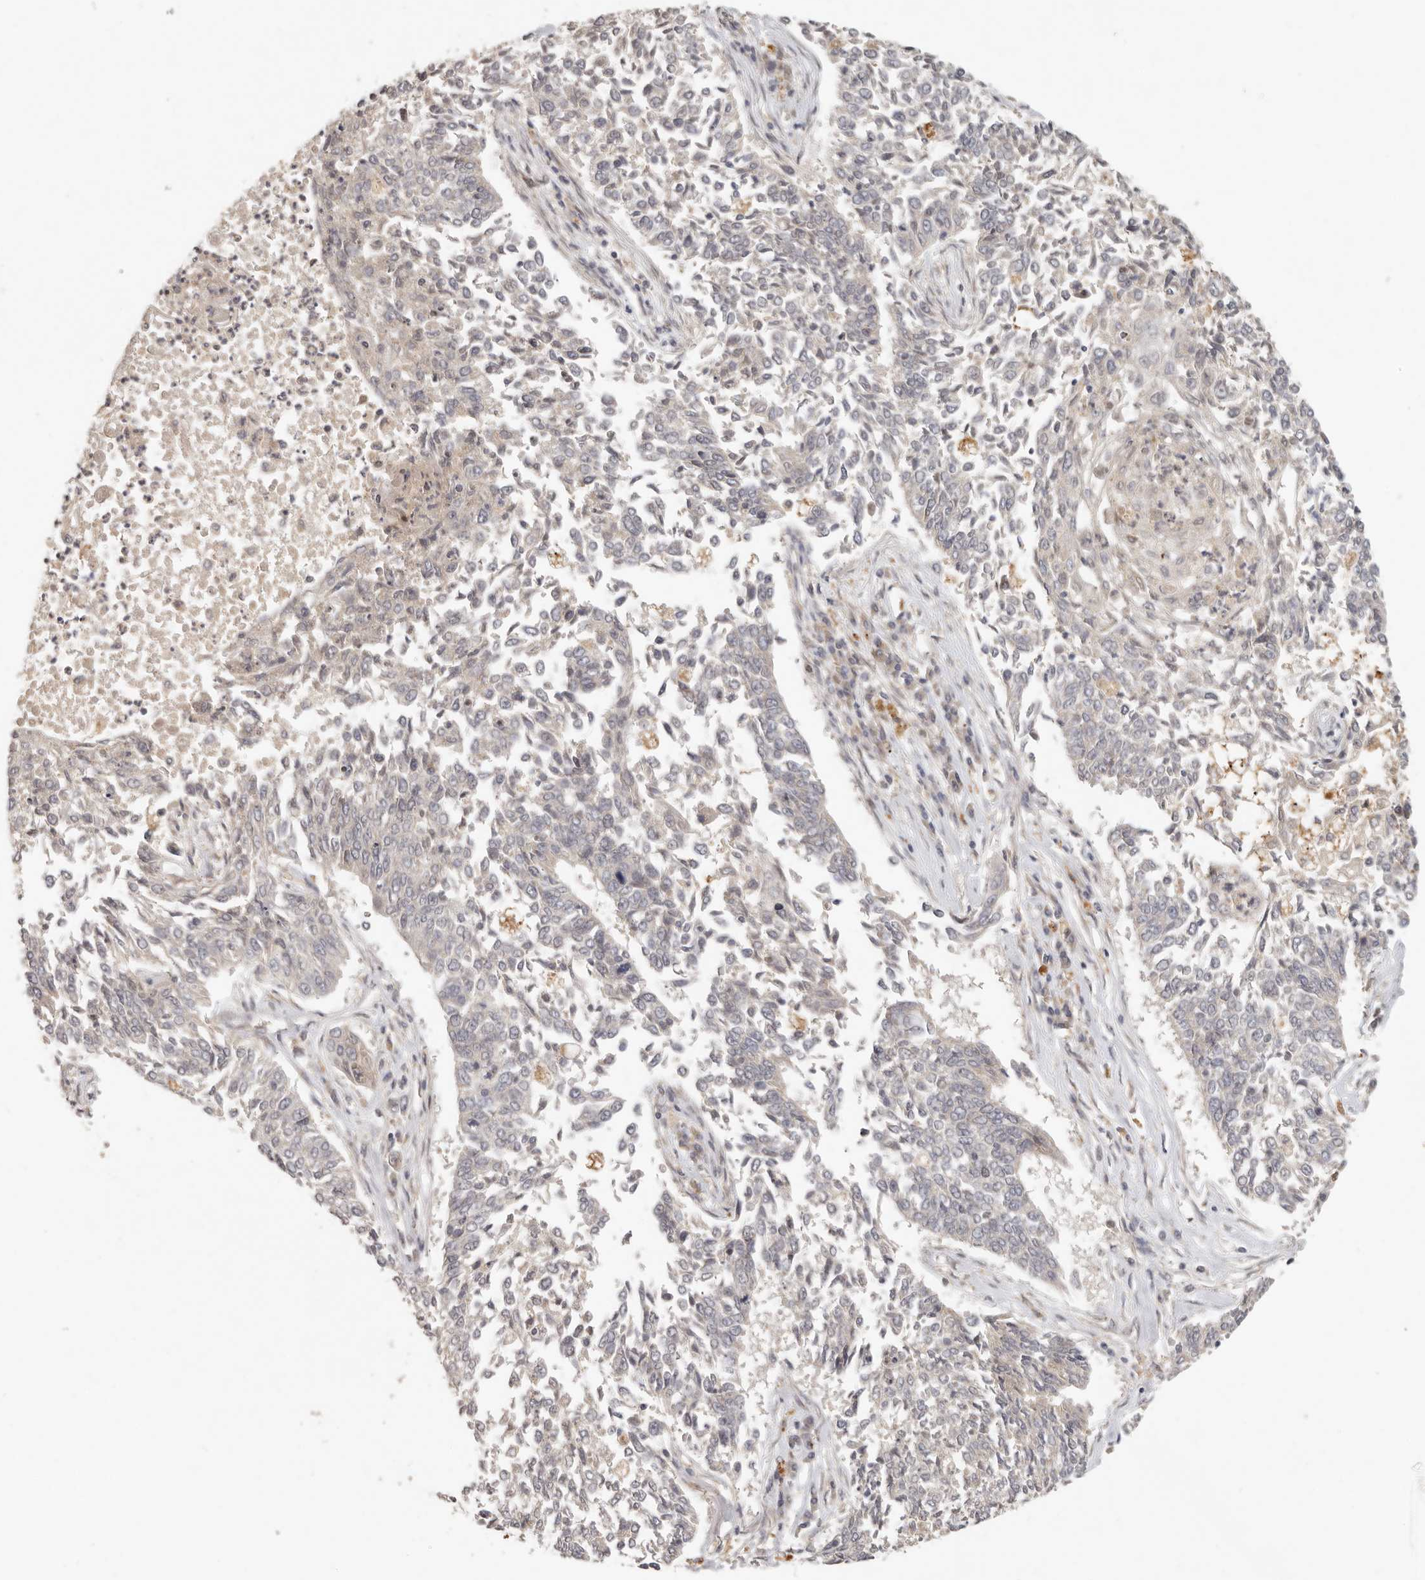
{"staining": {"intensity": "negative", "quantity": "none", "location": "none"}, "tissue": "lung cancer", "cell_type": "Tumor cells", "image_type": "cancer", "snomed": [{"axis": "morphology", "description": "Normal tissue, NOS"}, {"axis": "morphology", "description": "Squamous cell carcinoma, NOS"}, {"axis": "topography", "description": "Cartilage tissue"}, {"axis": "topography", "description": "Bronchus"}, {"axis": "topography", "description": "Lung"}], "caption": "Tumor cells show no significant positivity in lung cancer.", "gene": "LRRC75A", "patient": {"sex": "female", "age": 49}}